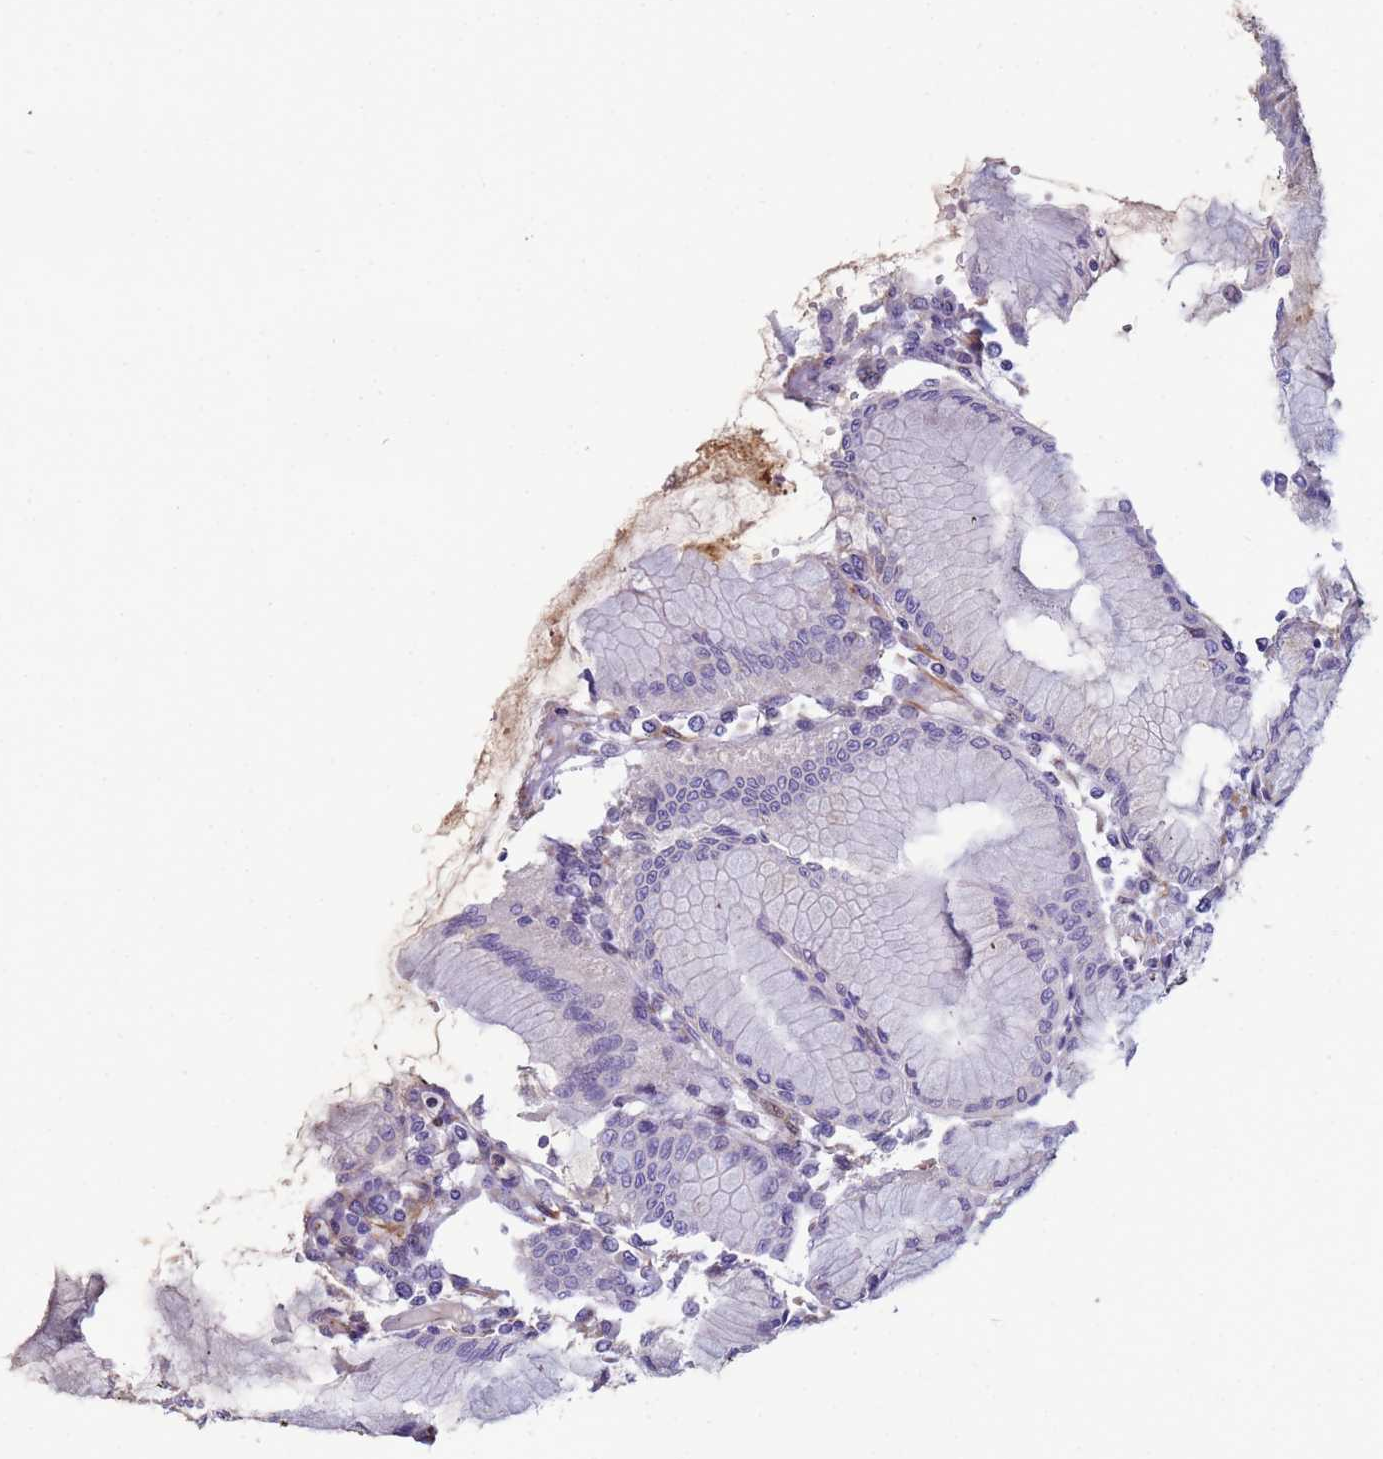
{"staining": {"intensity": "weak", "quantity": "25%-75%", "location": "cytoplasmic/membranous"}, "tissue": "stomach", "cell_type": "Glandular cells", "image_type": "normal", "snomed": [{"axis": "morphology", "description": "Normal tissue, NOS"}, {"axis": "topography", "description": "Stomach"}], "caption": "This is an image of immunohistochemistry (IHC) staining of unremarkable stomach, which shows weak positivity in the cytoplasmic/membranous of glandular cells.", "gene": "TRPC6", "patient": {"sex": "female", "age": 57}}